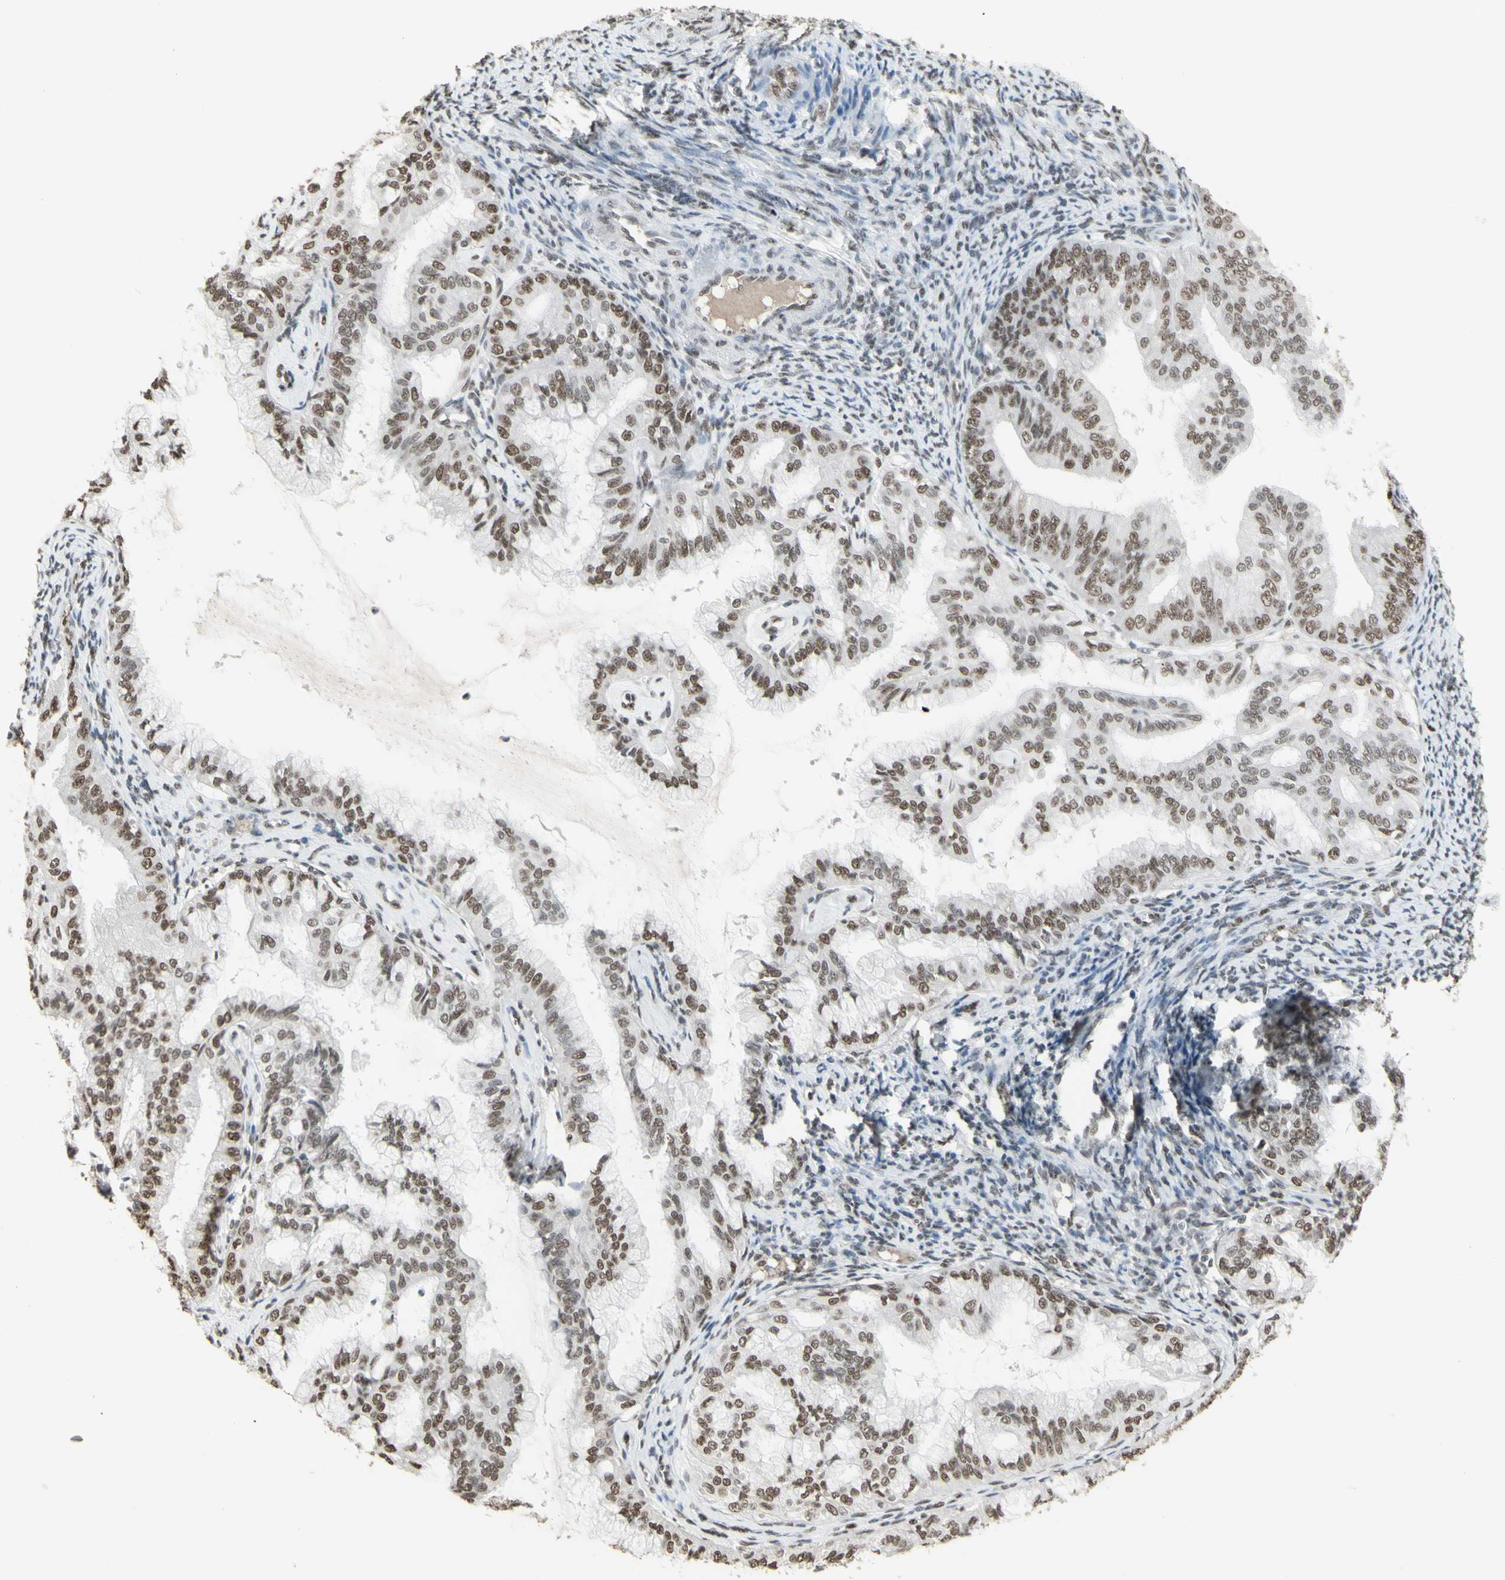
{"staining": {"intensity": "moderate", "quantity": ">75%", "location": "nuclear"}, "tissue": "endometrial cancer", "cell_type": "Tumor cells", "image_type": "cancer", "snomed": [{"axis": "morphology", "description": "Adenocarcinoma, NOS"}, {"axis": "topography", "description": "Endometrium"}], "caption": "Protein staining of adenocarcinoma (endometrial) tissue shows moderate nuclear expression in about >75% of tumor cells.", "gene": "TRIM28", "patient": {"sex": "female", "age": 63}}